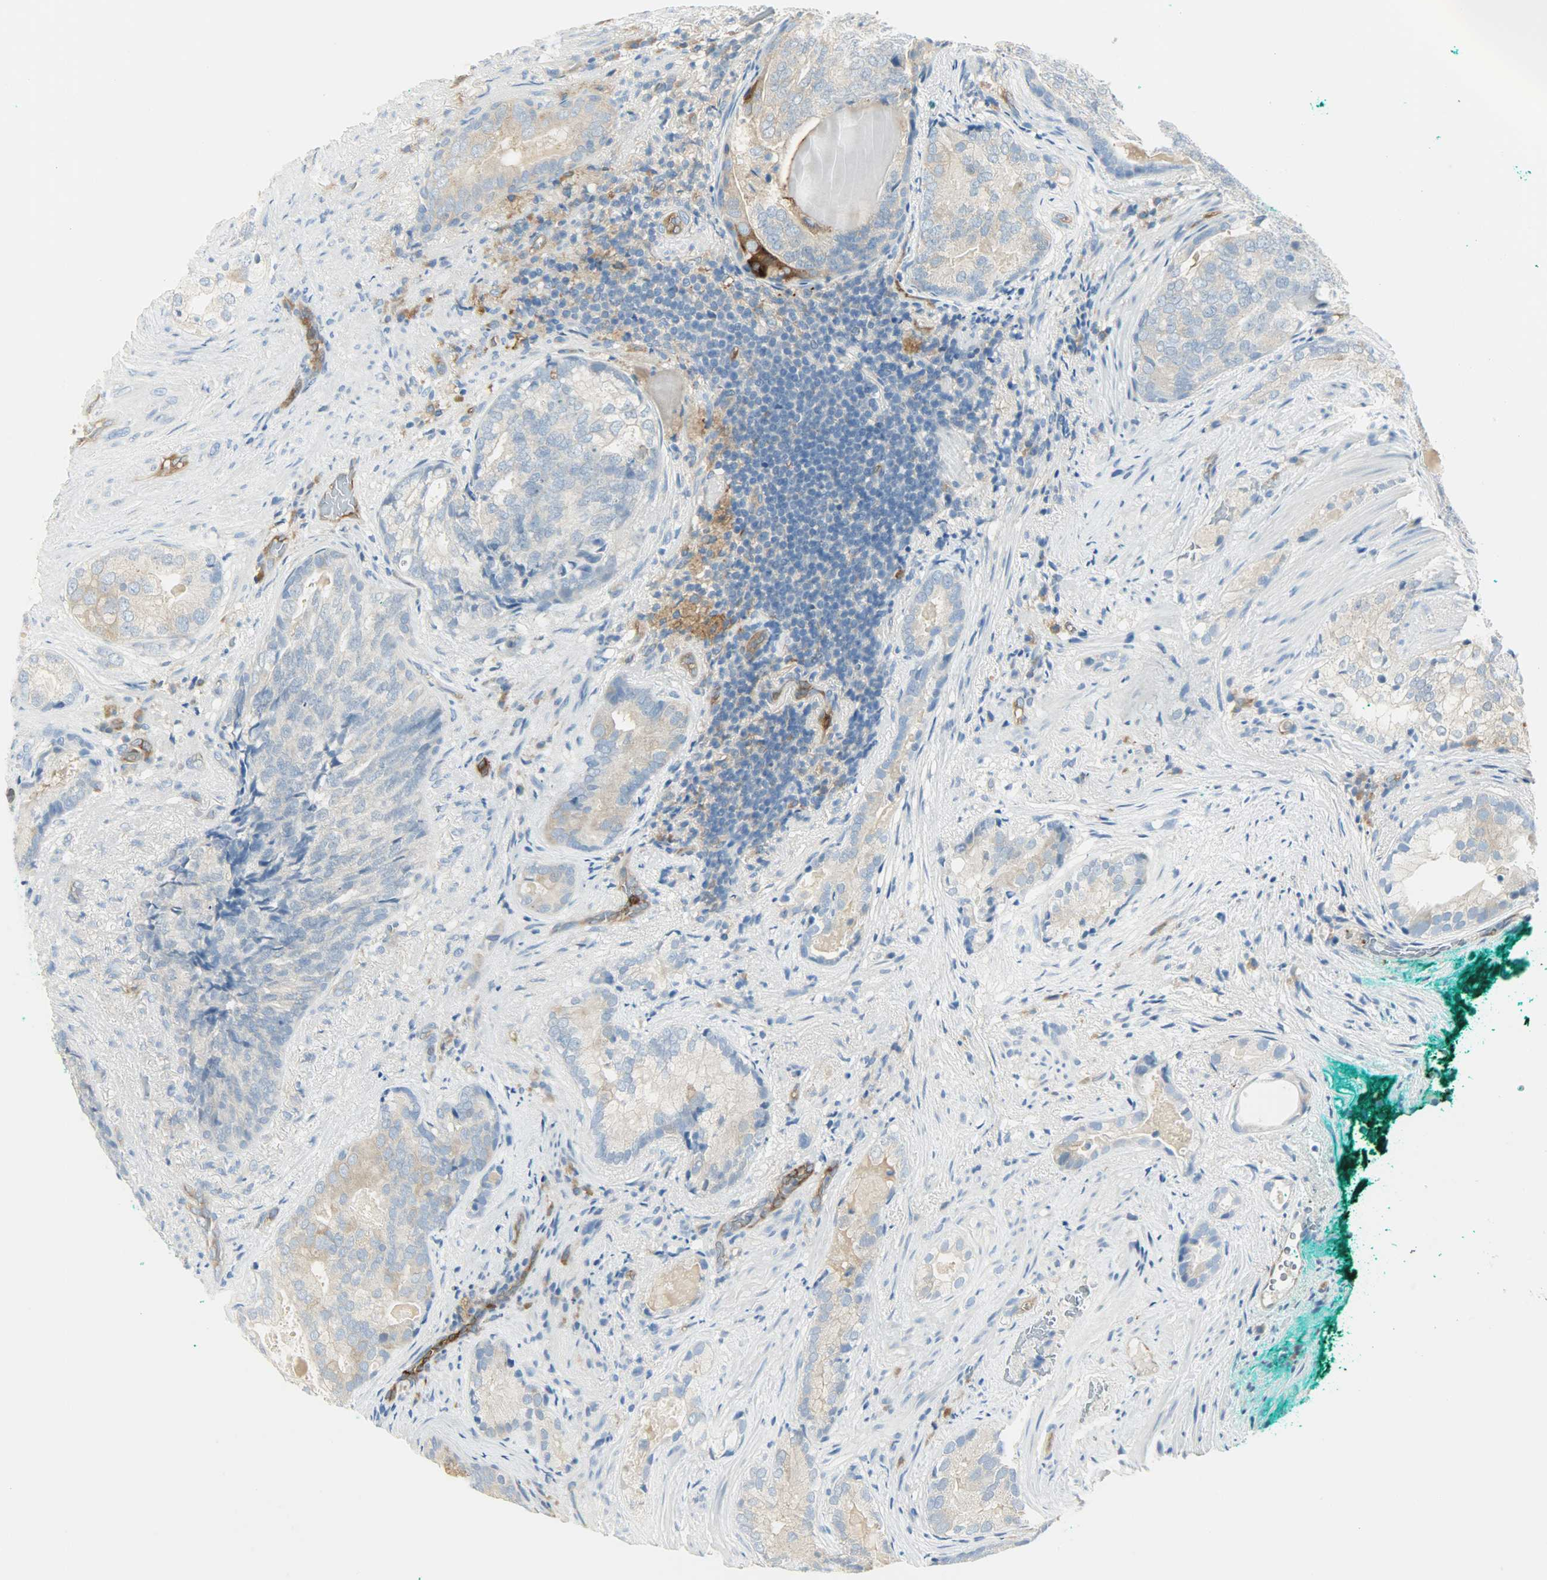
{"staining": {"intensity": "moderate", "quantity": ">75%", "location": "cytoplasmic/membranous"}, "tissue": "prostate cancer", "cell_type": "Tumor cells", "image_type": "cancer", "snomed": [{"axis": "morphology", "description": "Adenocarcinoma, High grade"}, {"axis": "topography", "description": "Prostate"}], "caption": "Prostate cancer (adenocarcinoma (high-grade)) tissue shows moderate cytoplasmic/membranous positivity in about >75% of tumor cells, visualized by immunohistochemistry.", "gene": "WARS1", "patient": {"sex": "male", "age": 66}}